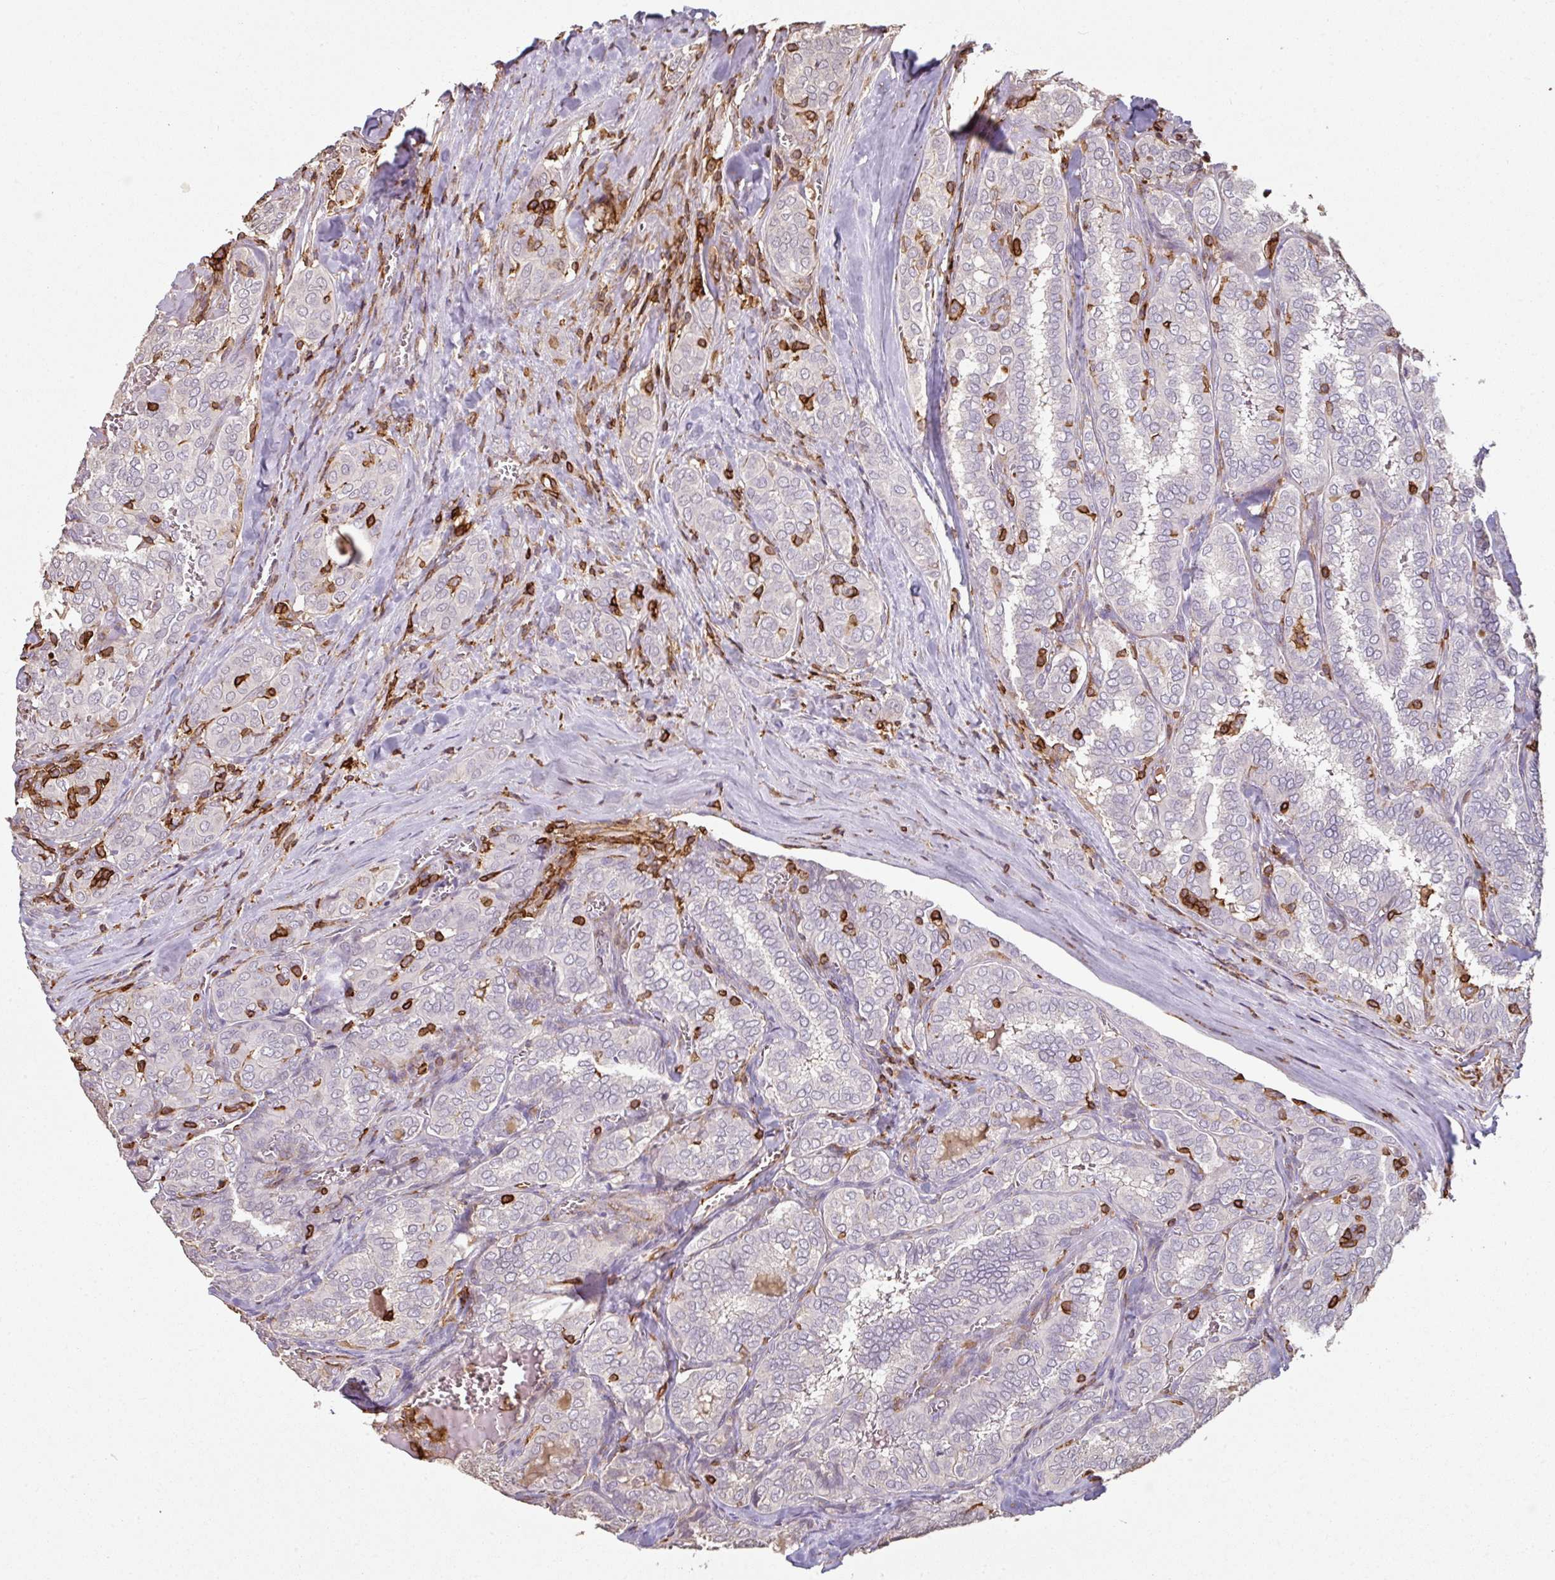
{"staining": {"intensity": "negative", "quantity": "none", "location": "none"}, "tissue": "thyroid cancer", "cell_type": "Tumor cells", "image_type": "cancer", "snomed": [{"axis": "morphology", "description": "Papillary adenocarcinoma, NOS"}, {"axis": "topography", "description": "Thyroid gland"}], "caption": "Human thyroid papillary adenocarcinoma stained for a protein using immunohistochemistry (IHC) shows no expression in tumor cells.", "gene": "OLFML2B", "patient": {"sex": "female", "age": 30}}